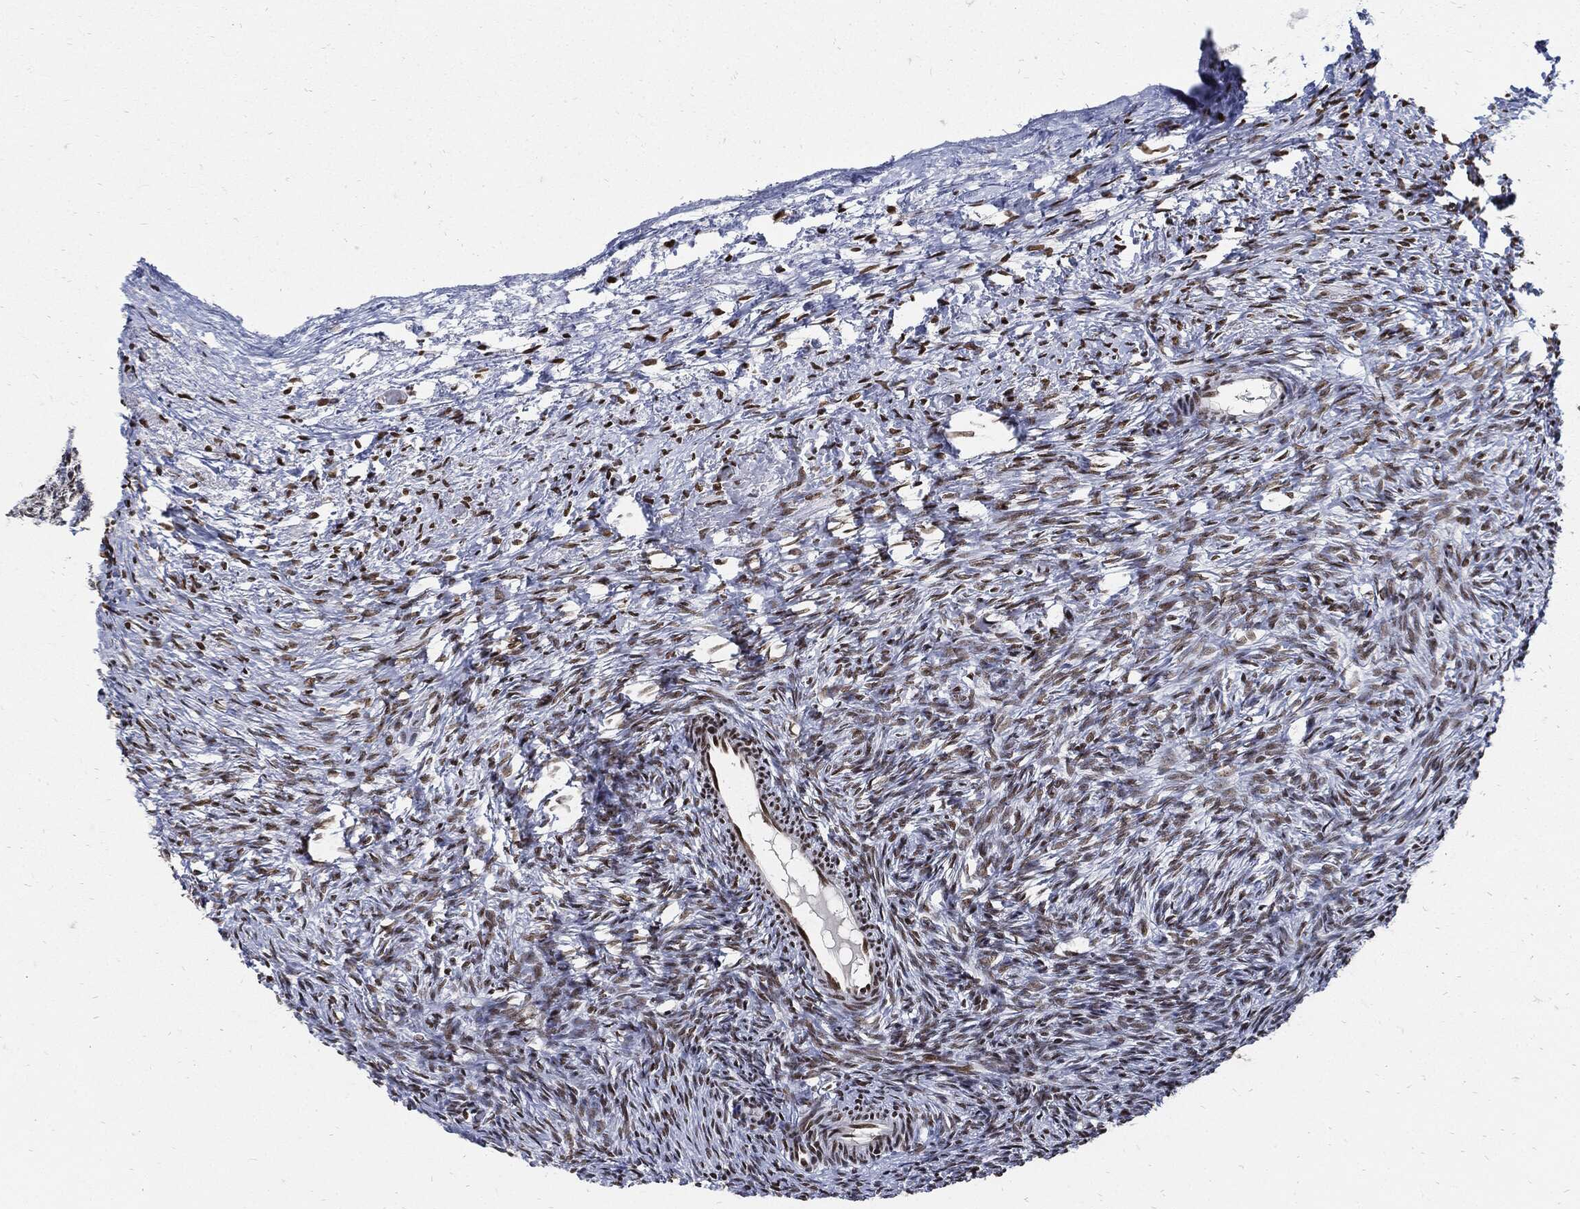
{"staining": {"intensity": "moderate", "quantity": ">75%", "location": "nuclear"}, "tissue": "ovary", "cell_type": "Follicle cells", "image_type": "normal", "snomed": [{"axis": "morphology", "description": "Normal tissue, NOS"}, {"axis": "topography", "description": "Ovary"}], "caption": "DAB immunohistochemical staining of normal ovary reveals moderate nuclear protein expression in approximately >75% of follicle cells. (DAB IHC with brightfield microscopy, high magnification).", "gene": "TERF2", "patient": {"sex": "female", "age": 39}}